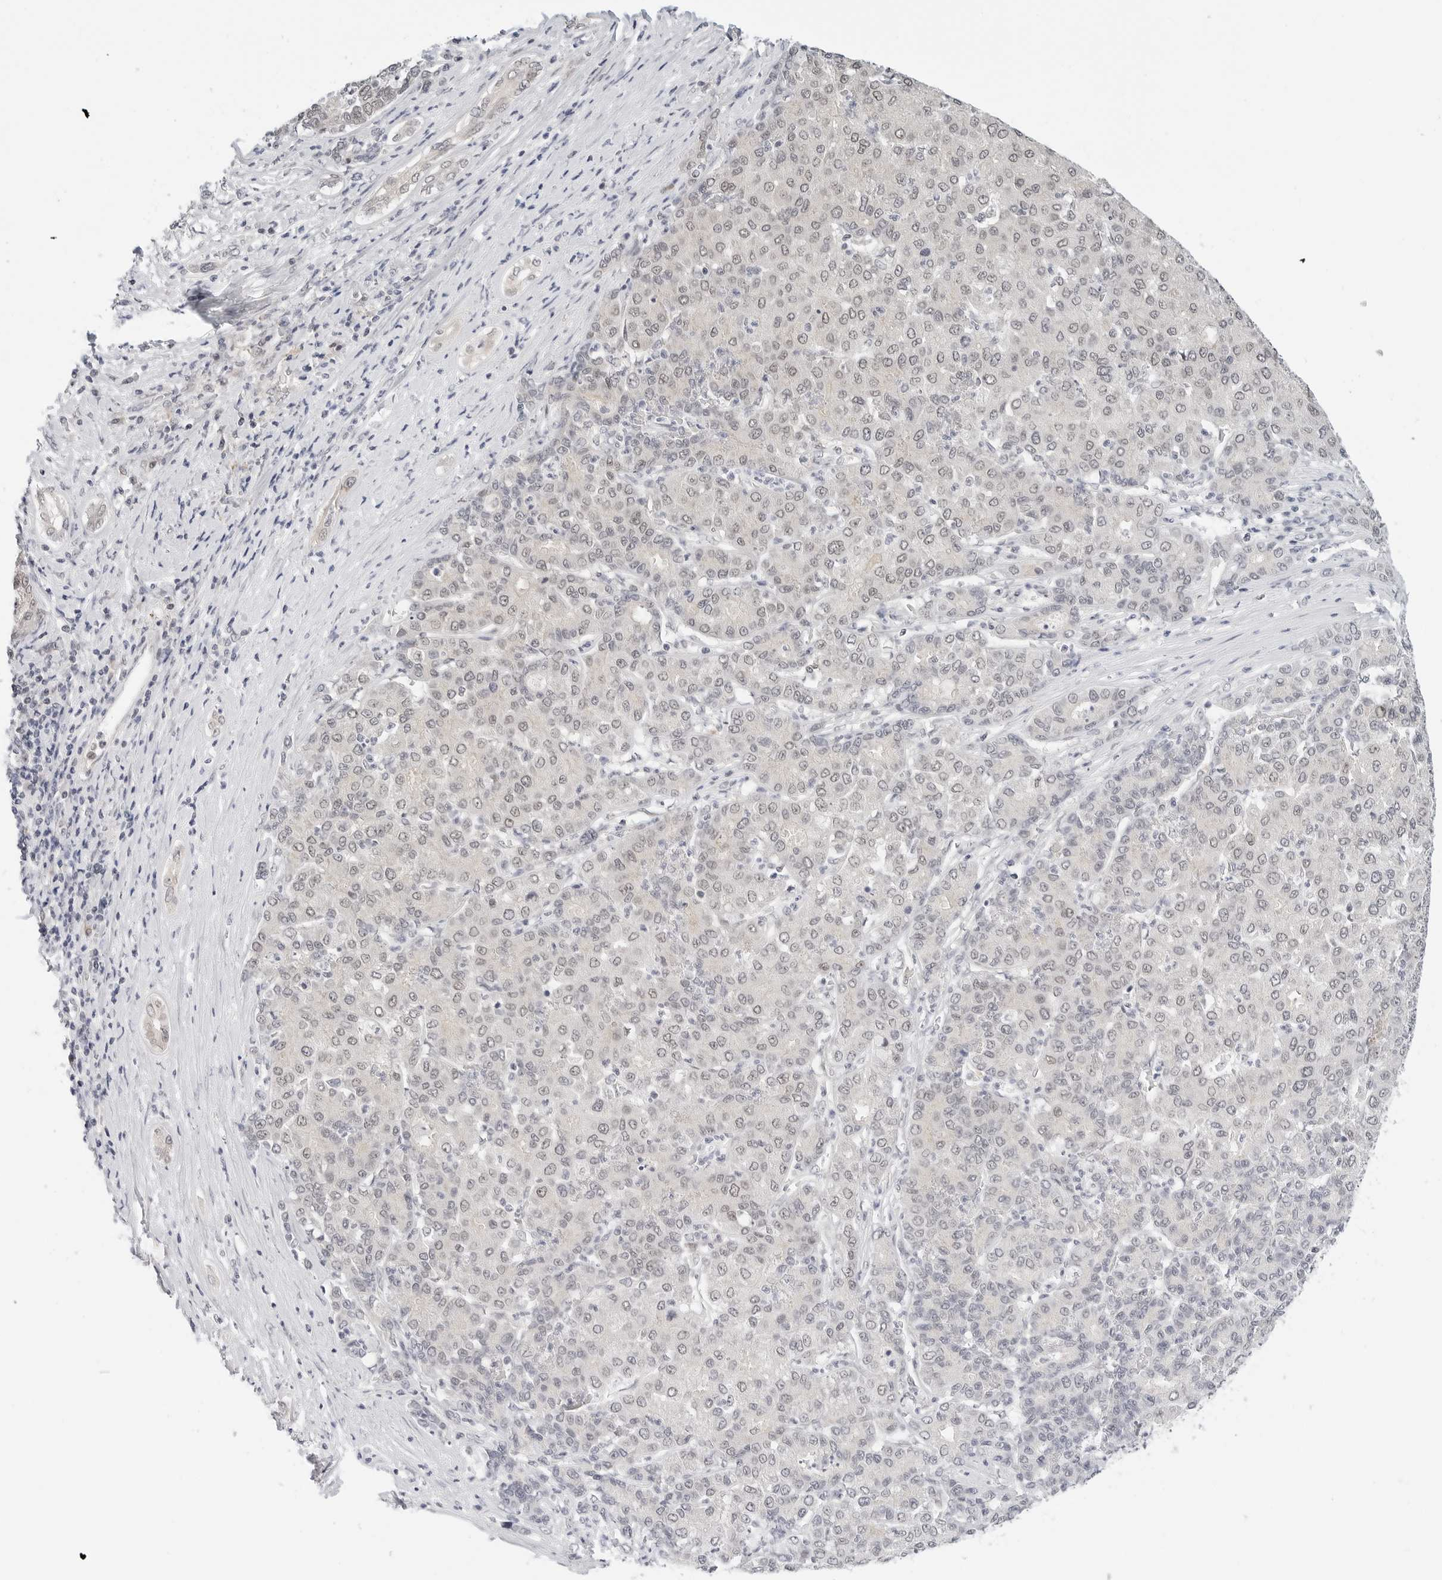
{"staining": {"intensity": "negative", "quantity": "none", "location": "none"}, "tissue": "liver cancer", "cell_type": "Tumor cells", "image_type": "cancer", "snomed": [{"axis": "morphology", "description": "Carcinoma, Hepatocellular, NOS"}, {"axis": "topography", "description": "Liver"}], "caption": "This is an immunohistochemistry (IHC) image of human liver cancer. There is no positivity in tumor cells.", "gene": "TSEN2", "patient": {"sex": "male", "age": 65}}